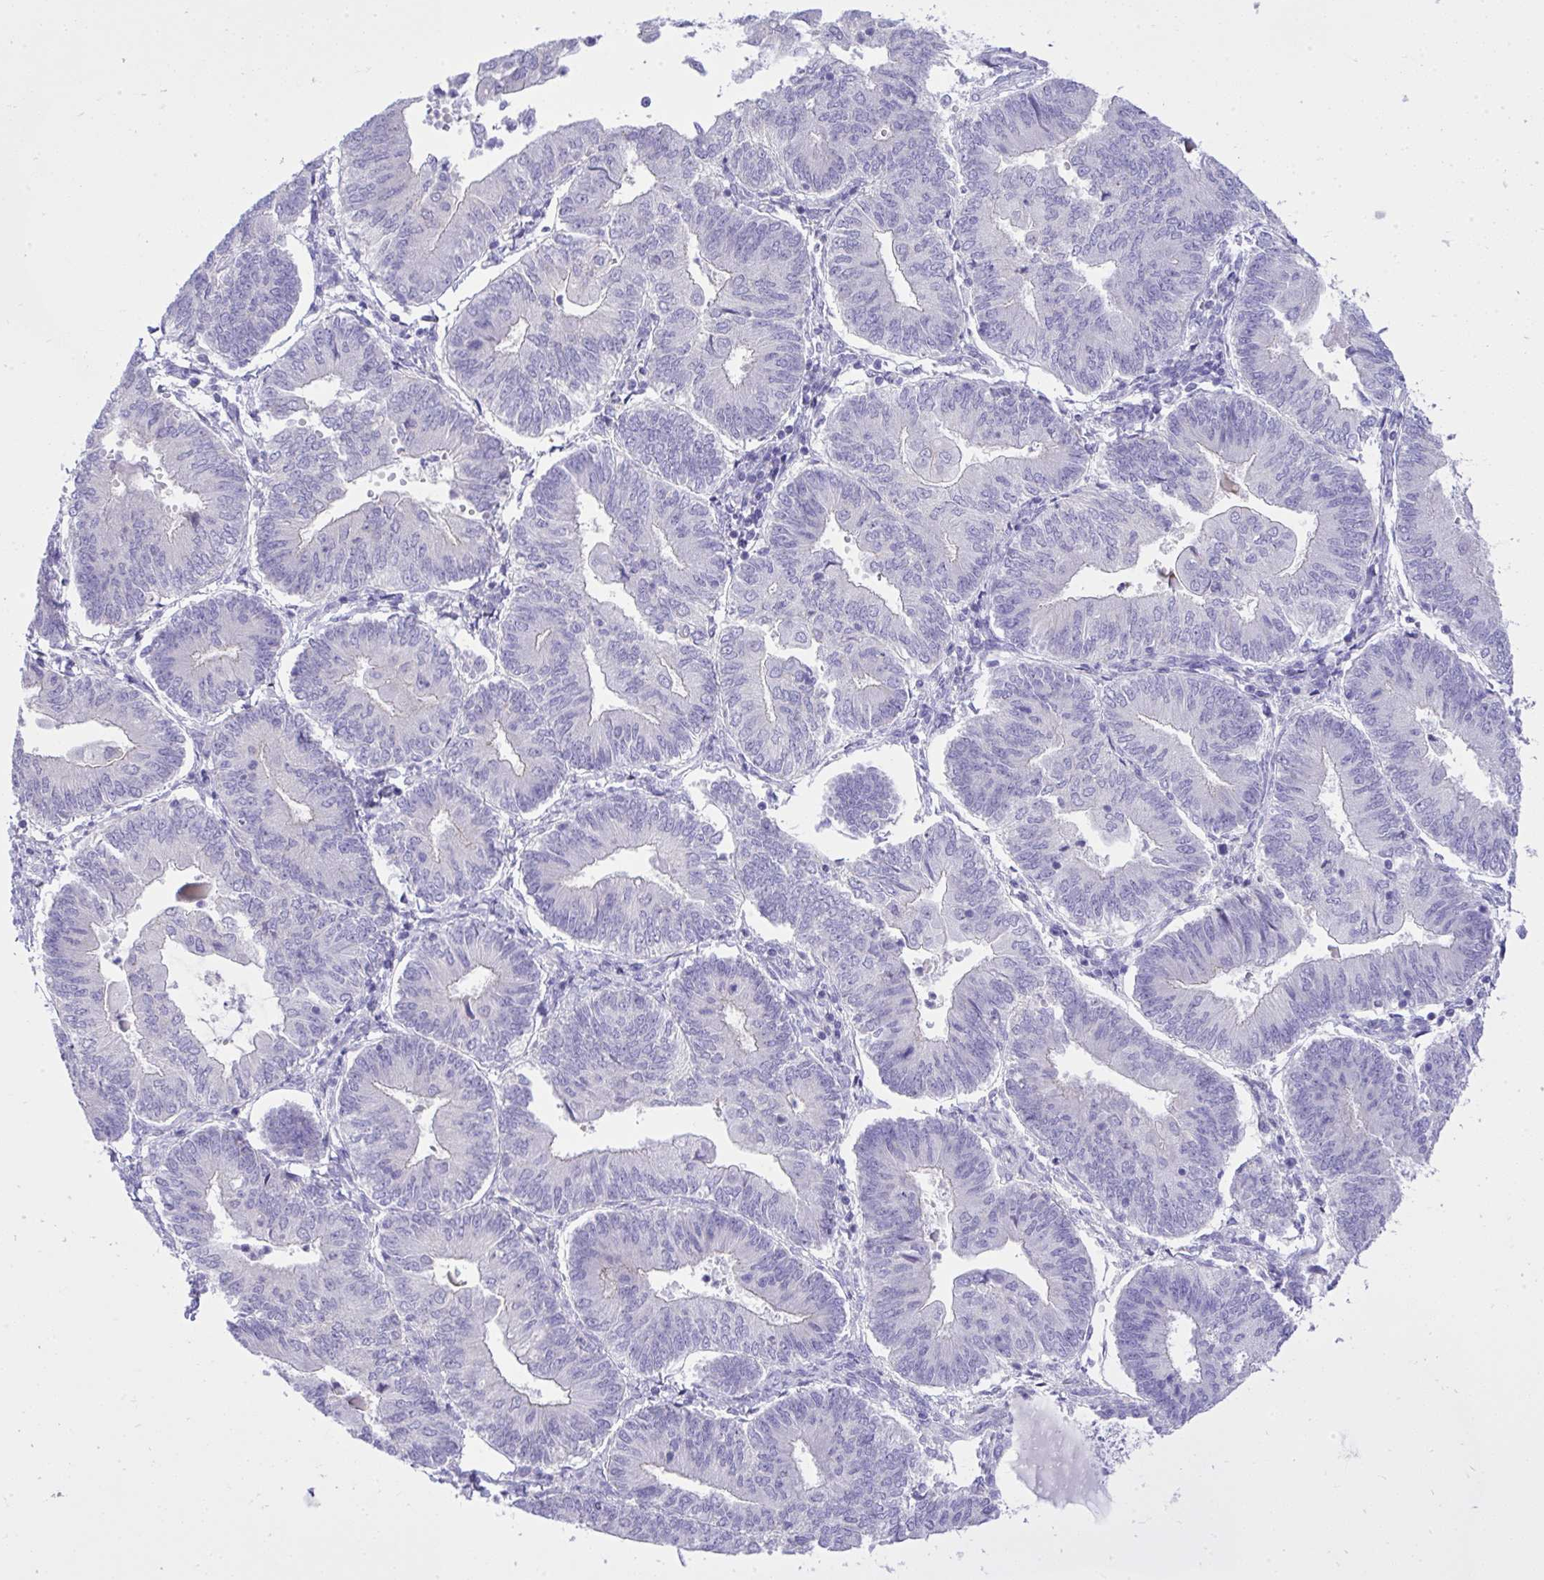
{"staining": {"intensity": "negative", "quantity": "none", "location": "none"}, "tissue": "endometrial cancer", "cell_type": "Tumor cells", "image_type": "cancer", "snomed": [{"axis": "morphology", "description": "Adenocarcinoma, NOS"}, {"axis": "topography", "description": "Endometrium"}], "caption": "Immunohistochemistry (IHC) image of human endometrial adenocarcinoma stained for a protein (brown), which exhibits no positivity in tumor cells. (DAB (3,3'-diaminobenzidine) immunohistochemistry (IHC) visualized using brightfield microscopy, high magnification).", "gene": "ST6GALNAC3", "patient": {"sex": "female", "age": 65}}